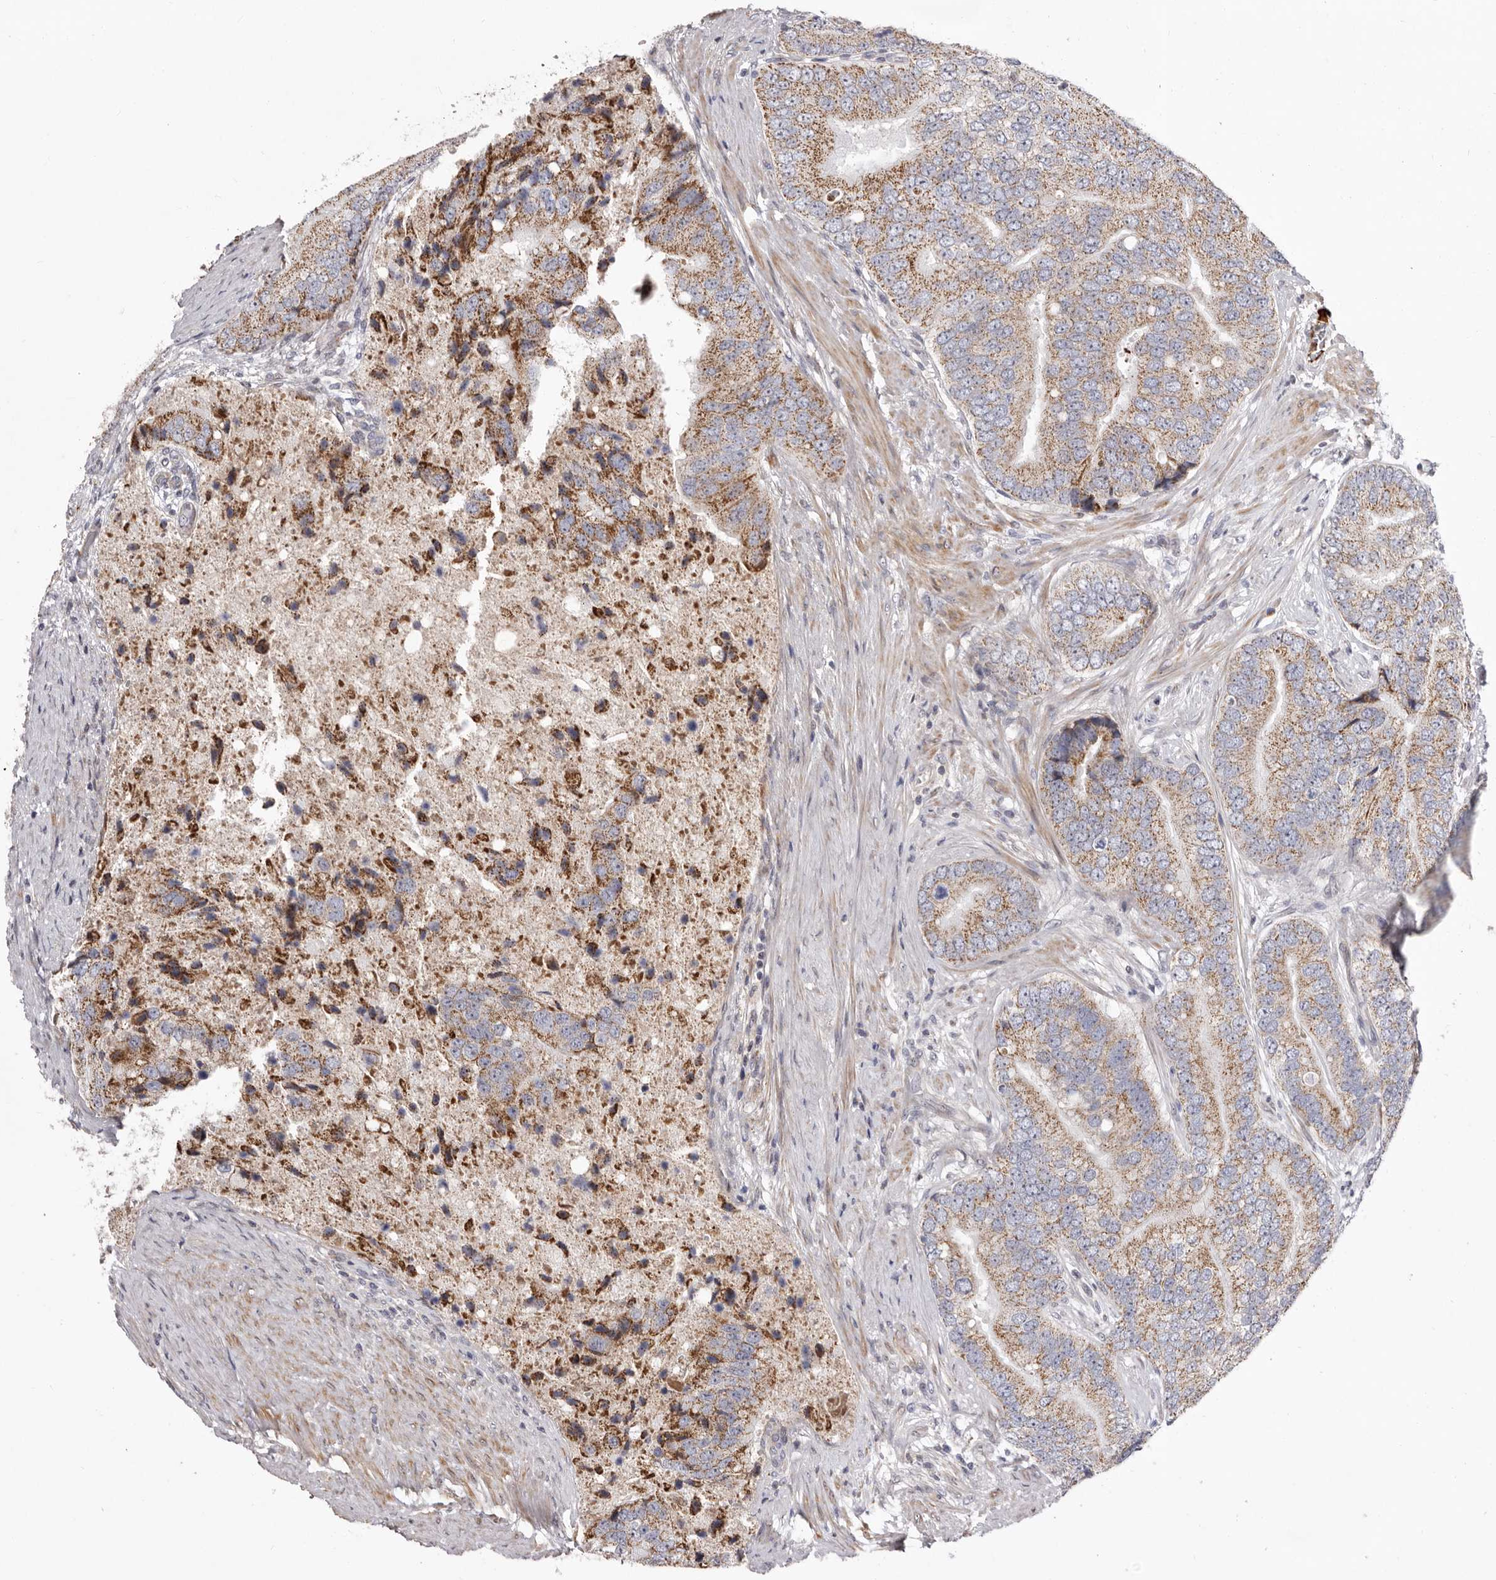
{"staining": {"intensity": "moderate", "quantity": ">75%", "location": "cytoplasmic/membranous"}, "tissue": "prostate cancer", "cell_type": "Tumor cells", "image_type": "cancer", "snomed": [{"axis": "morphology", "description": "Adenocarcinoma, High grade"}, {"axis": "topography", "description": "Prostate"}], "caption": "Immunohistochemistry (IHC) photomicrograph of high-grade adenocarcinoma (prostate) stained for a protein (brown), which reveals medium levels of moderate cytoplasmic/membranous positivity in approximately >75% of tumor cells.", "gene": "NUBPL", "patient": {"sex": "male", "age": 70}}